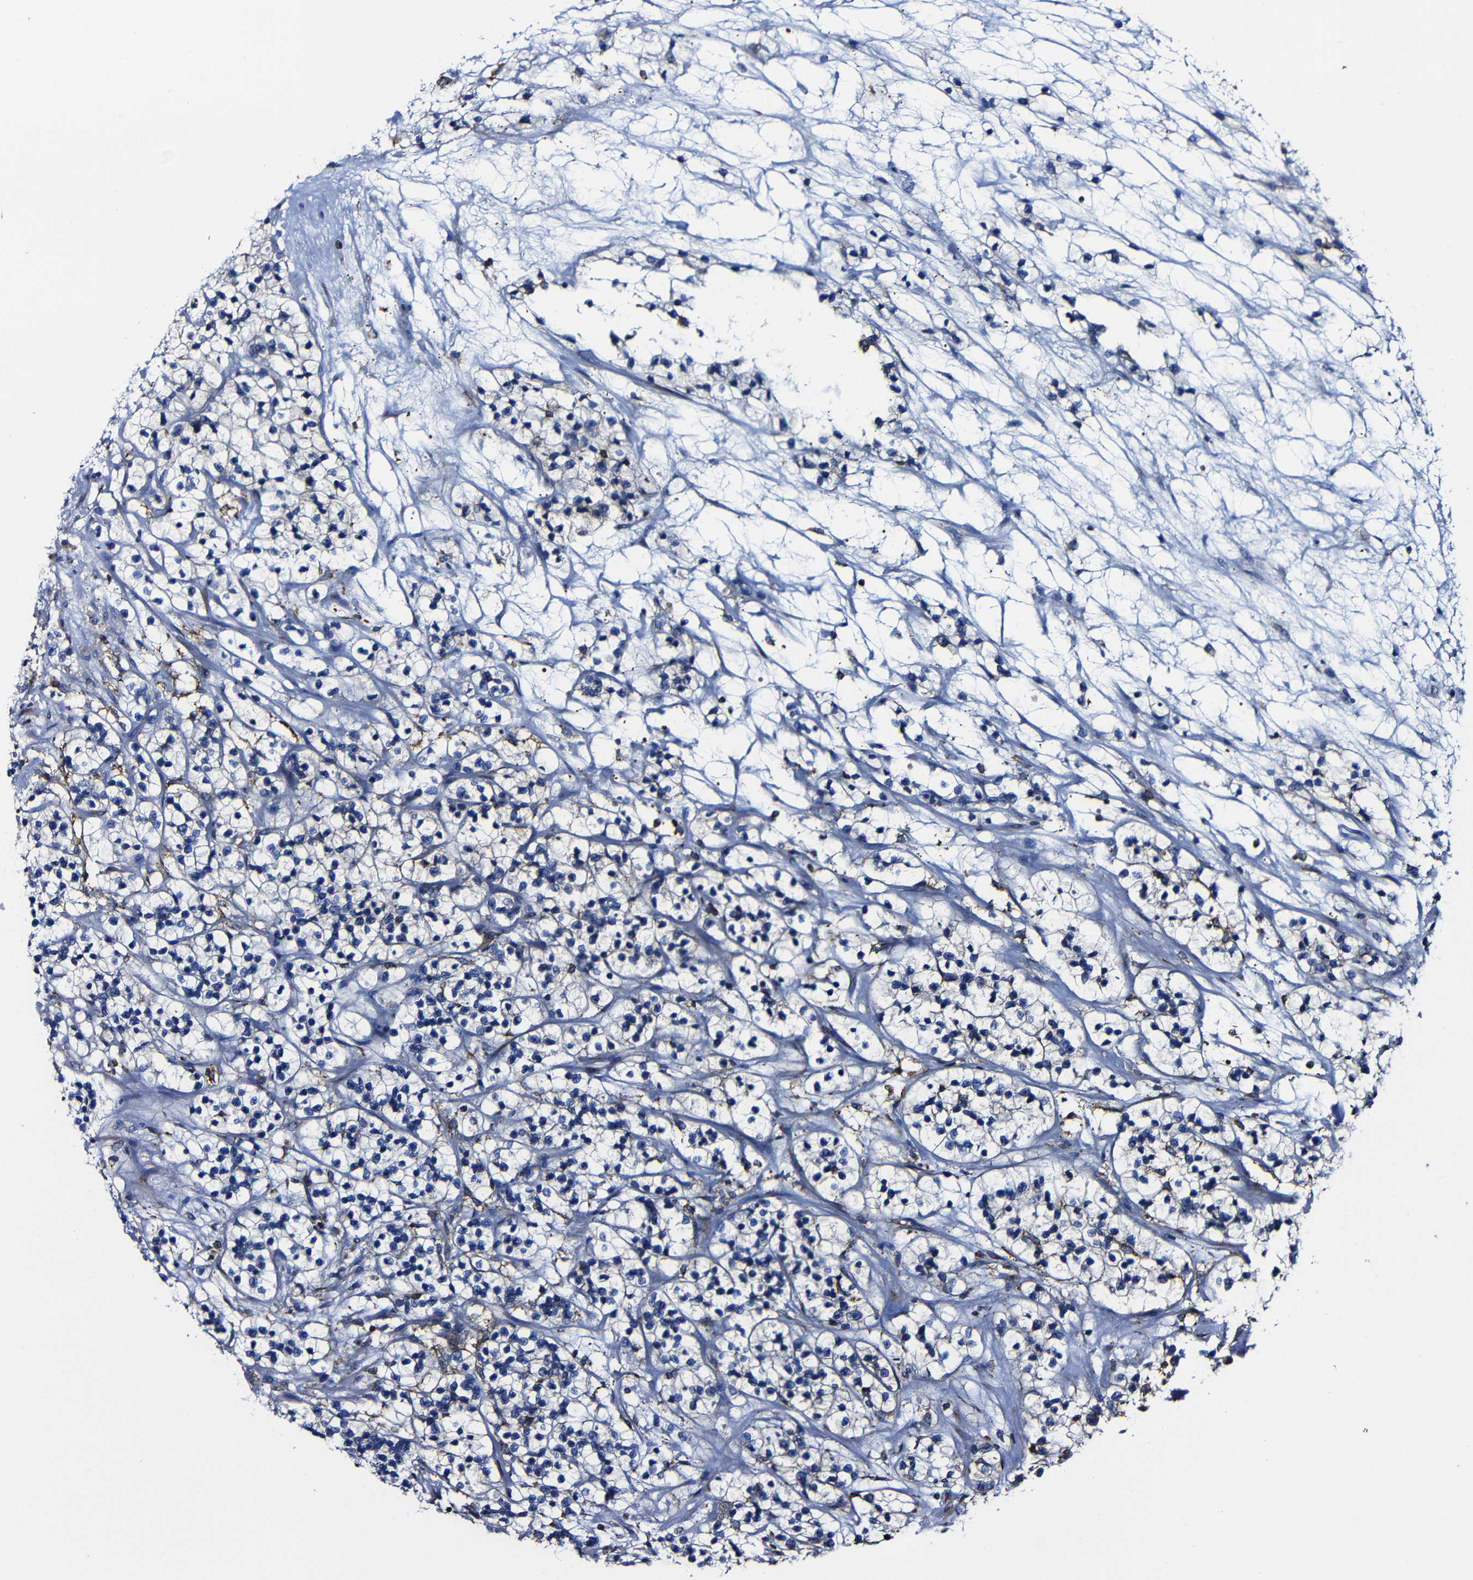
{"staining": {"intensity": "negative", "quantity": "none", "location": "none"}, "tissue": "renal cancer", "cell_type": "Tumor cells", "image_type": "cancer", "snomed": [{"axis": "morphology", "description": "Adenocarcinoma, NOS"}, {"axis": "topography", "description": "Kidney"}], "caption": "Protein analysis of renal cancer (adenocarcinoma) displays no significant expression in tumor cells.", "gene": "MSN", "patient": {"sex": "female", "age": 57}}